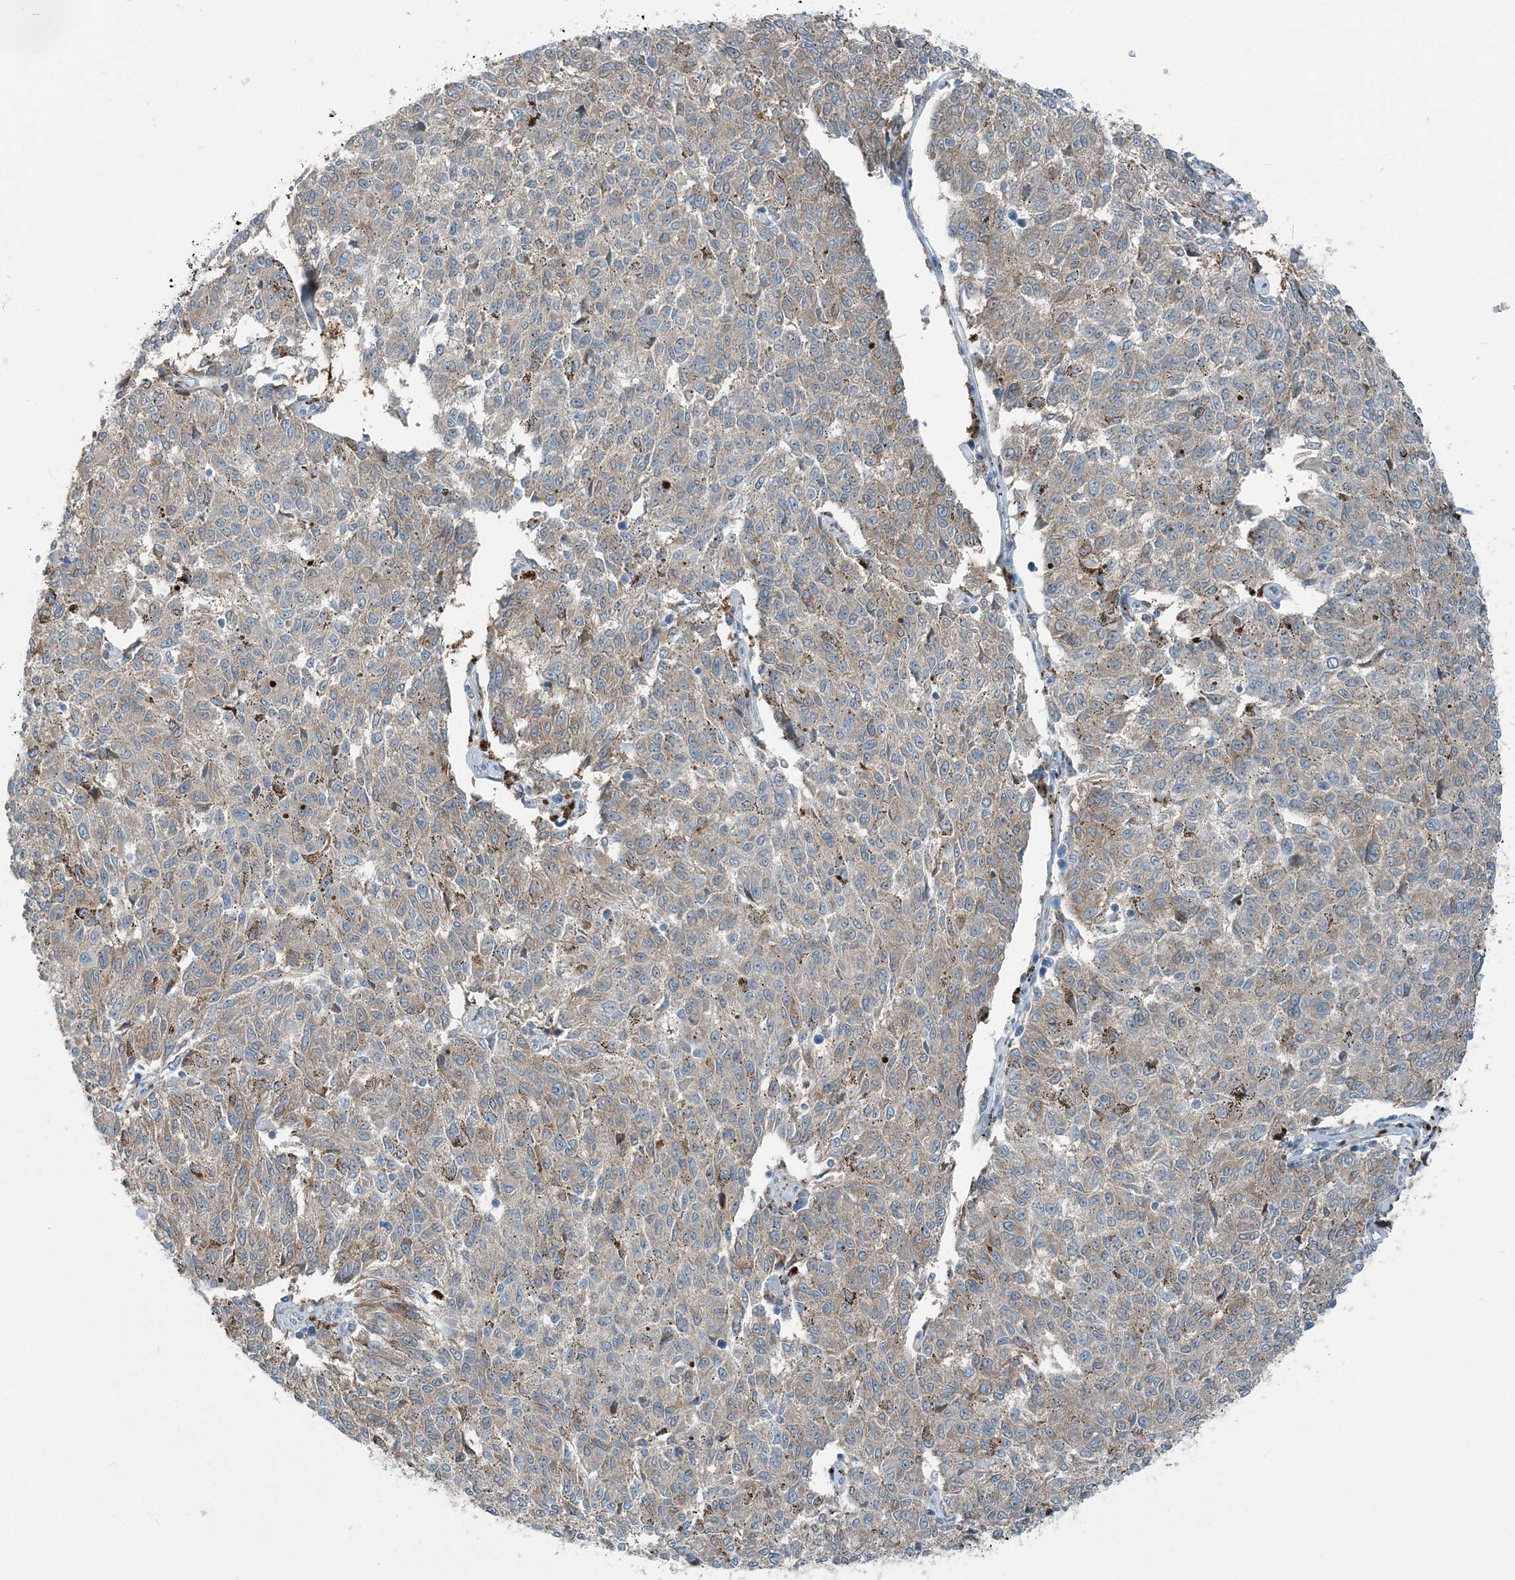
{"staining": {"intensity": "weak", "quantity": "25%-75%", "location": "cytoplasmic/membranous"}, "tissue": "melanoma", "cell_type": "Tumor cells", "image_type": "cancer", "snomed": [{"axis": "morphology", "description": "Malignant melanoma, NOS"}, {"axis": "topography", "description": "Skin"}], "caption": "Weak cytoplasmic/membranous protein expression is present in about 25%-75% of tumor cells in melanoma.", "gene": "ARMH1", "patient": {"sex": "female", "age": 72}}